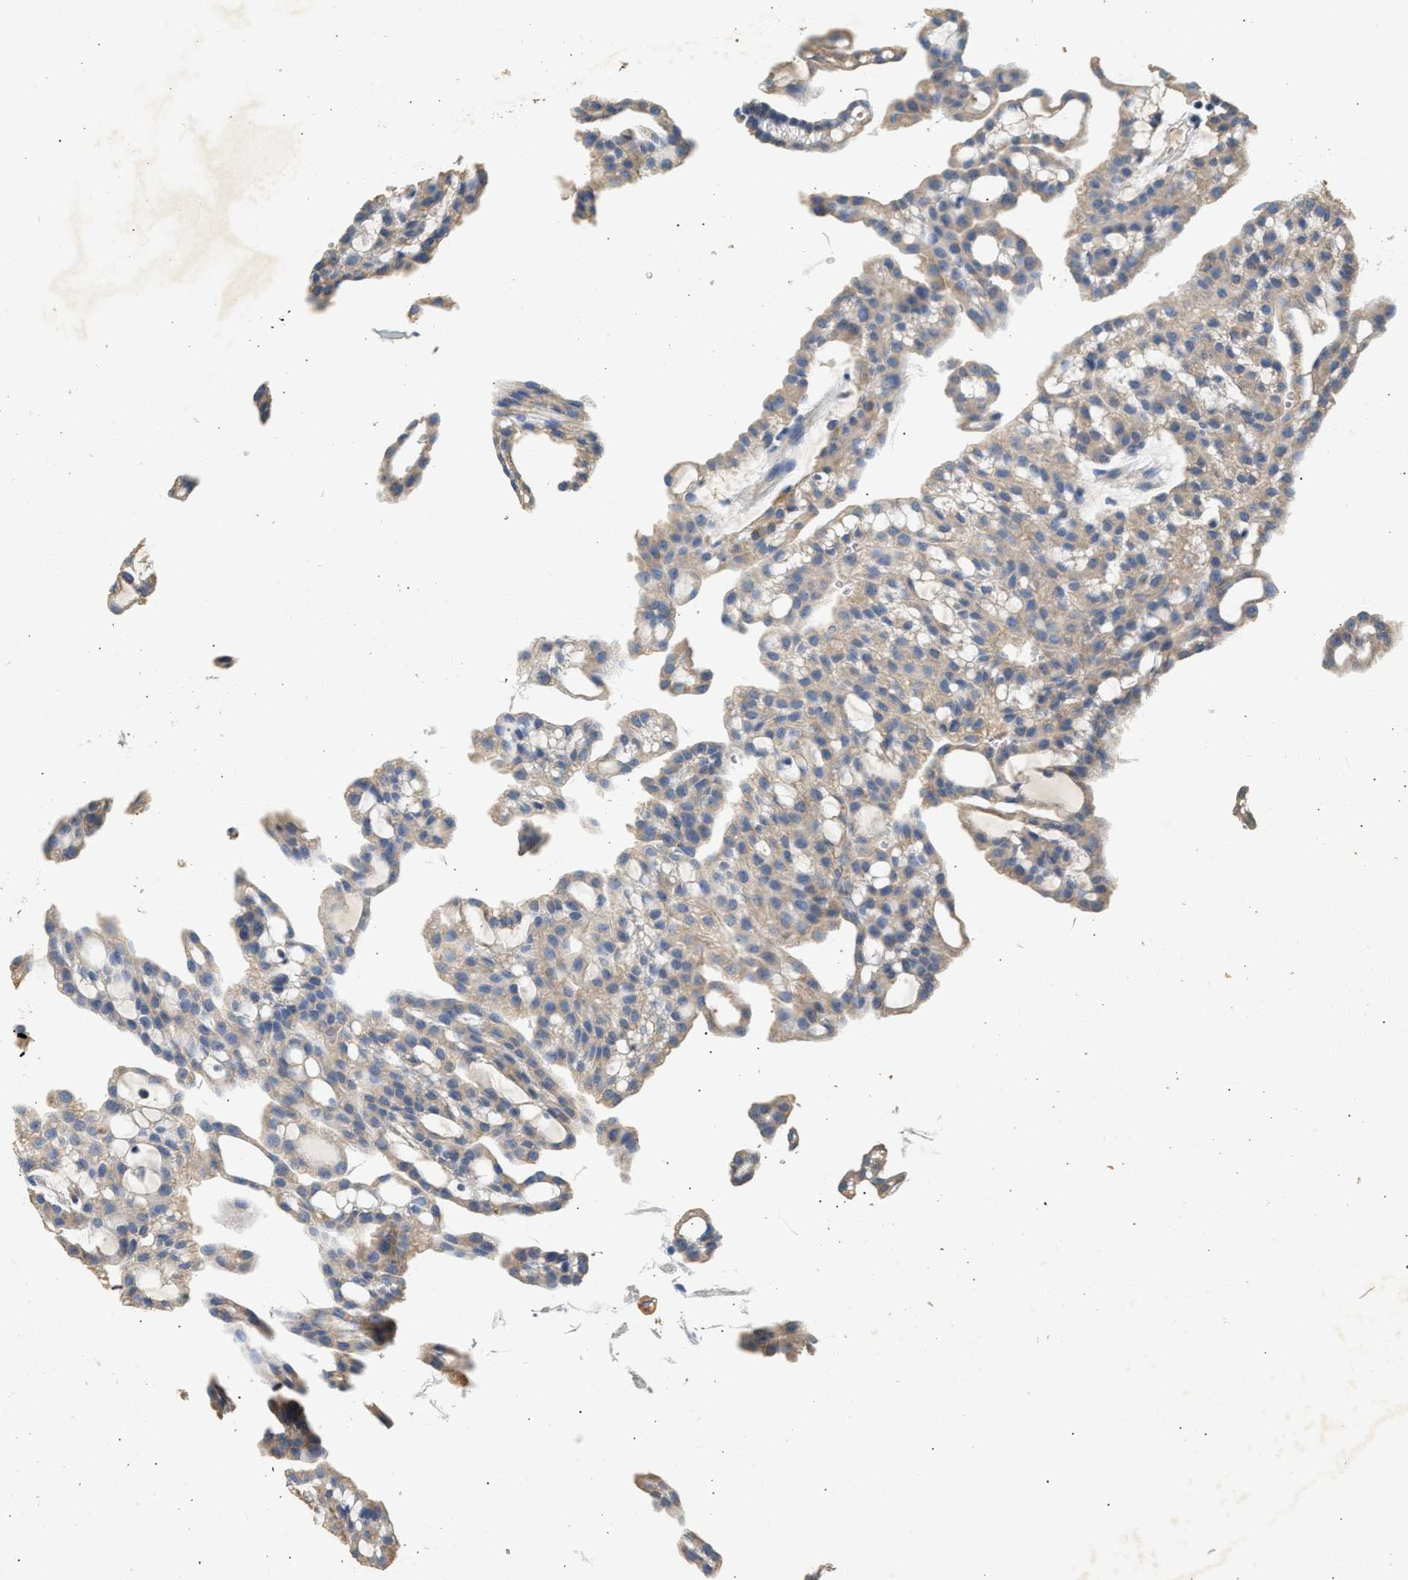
{"staining": {"intensity": "weak", "quantity": ">75%", "location": "cytoplasmic/membranous"}, "tissue": "renal cancer", "cell_type": "Tumor cells", "image_type": "cancer", "snomed": [{"axis": "morphology", "description": "Adenocarcinoma, NOS"}, {"axis": "topography", "description": "Kidney"}], "caption": "Protein expression analysis of human renal adenocarcinoma reveals weak cytoplasmic/membranous expression in about >75% of tumor cells. Using DAB (3,3'-diaminobenzidine) (brown) and hematoxylin (blue) stains, captured at high magnification using brightfield microscopy.", "gene": "WDR31", "patient": {"sex": "male", "age": 63}}